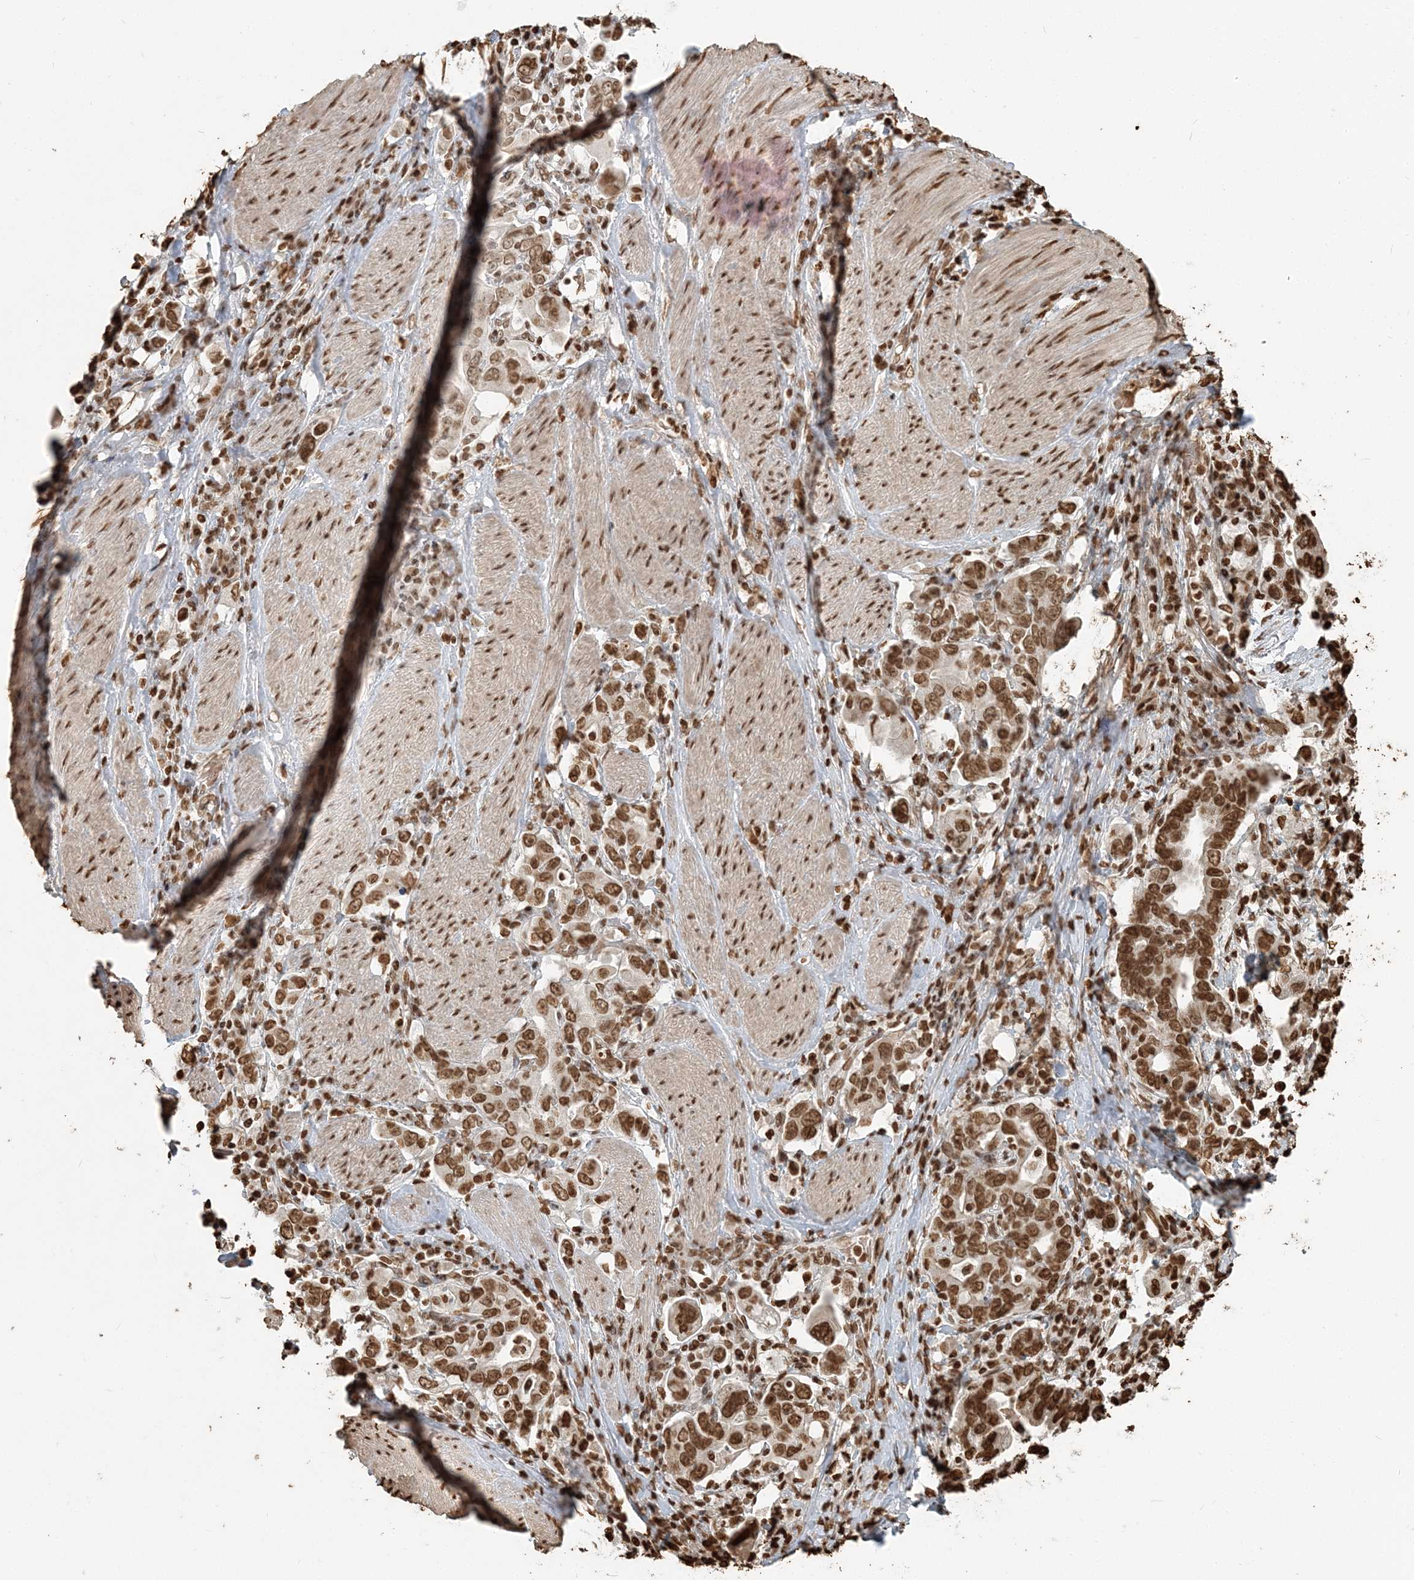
{"staining": {"intensity": "strong", "quantity": ">75%", "location": "nuclear"}, "tissue": "stomach cancer", "cell_type": "Tumor cells", "image_type": "cancer", "snomed": [{"axis": "morphology", "description": "Adenocarcinoma, NOS"}, {"axis": "topography", "description": "Stomach, upper"}], "caption": "Stomach adenocarcinoma stained with a protein marker reveals strong staining in tumor cells.", "gene": "H3-3B", "patient": {"sex": "male", "age": 62}}